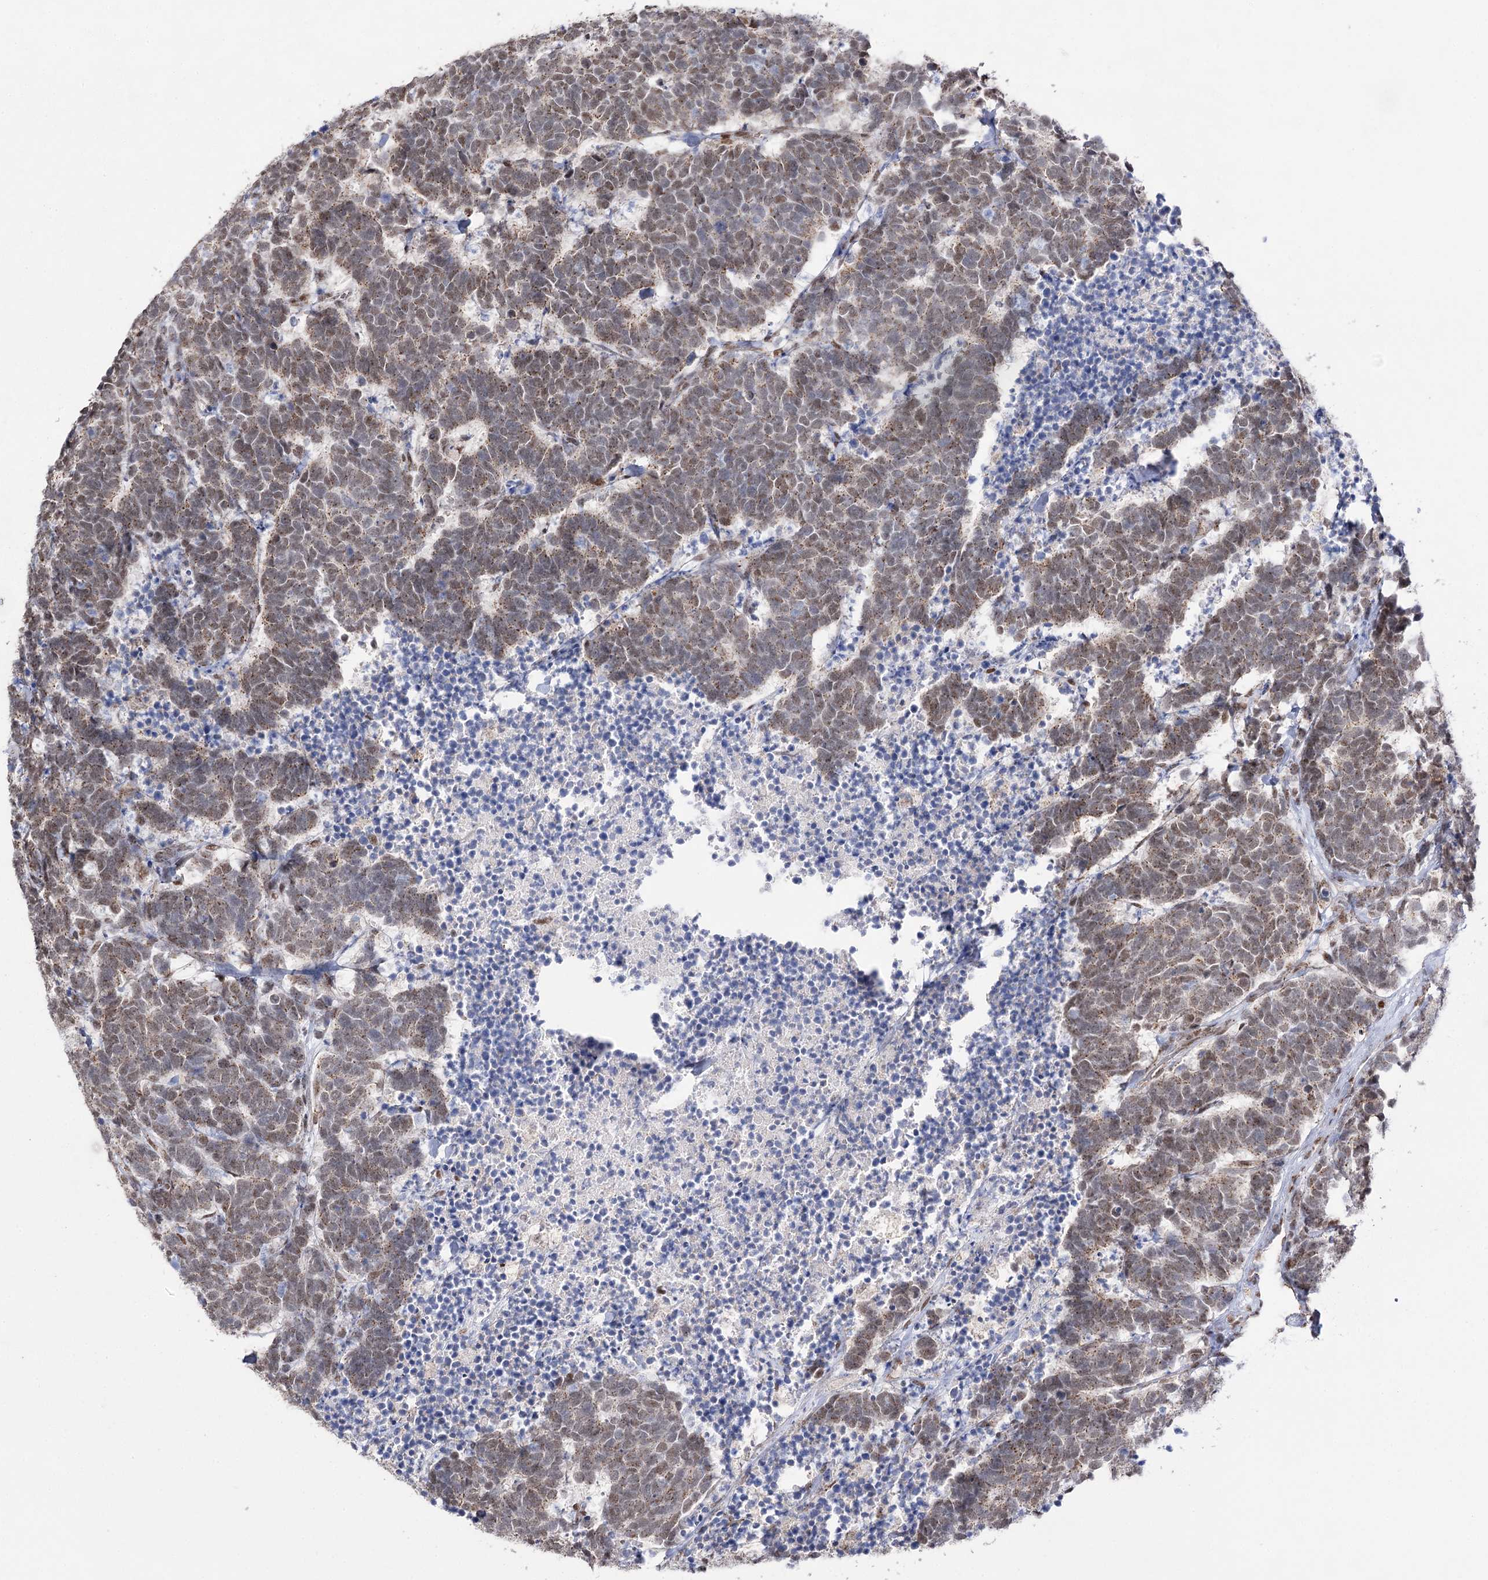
{"staining": {"intensity": "moderate", "quantity": ">75%", "location": "cytoplasmic/membranous,nuclear"}, "tissue": "carcinoid", "cell_type": "Tumor cells", "image_type": "cancer", "snomed": [{"axis": "morphology", "description": "Carcinoma, NOS"}, {"axis": "morphology", "description": "Carcinoid, malignant, NOS"}, {"axis": "topography", "description": "Urinary bladder"}], "caption": "Protein positivity by immunohistochemistry (IHC) exhibits moderate cytoplasmic/membranous and nuclear staining in approximately >75% of tumor cells in carcinoma.", "gene": "VGLL4", "patient": {"sex": "male", "age": 57}}